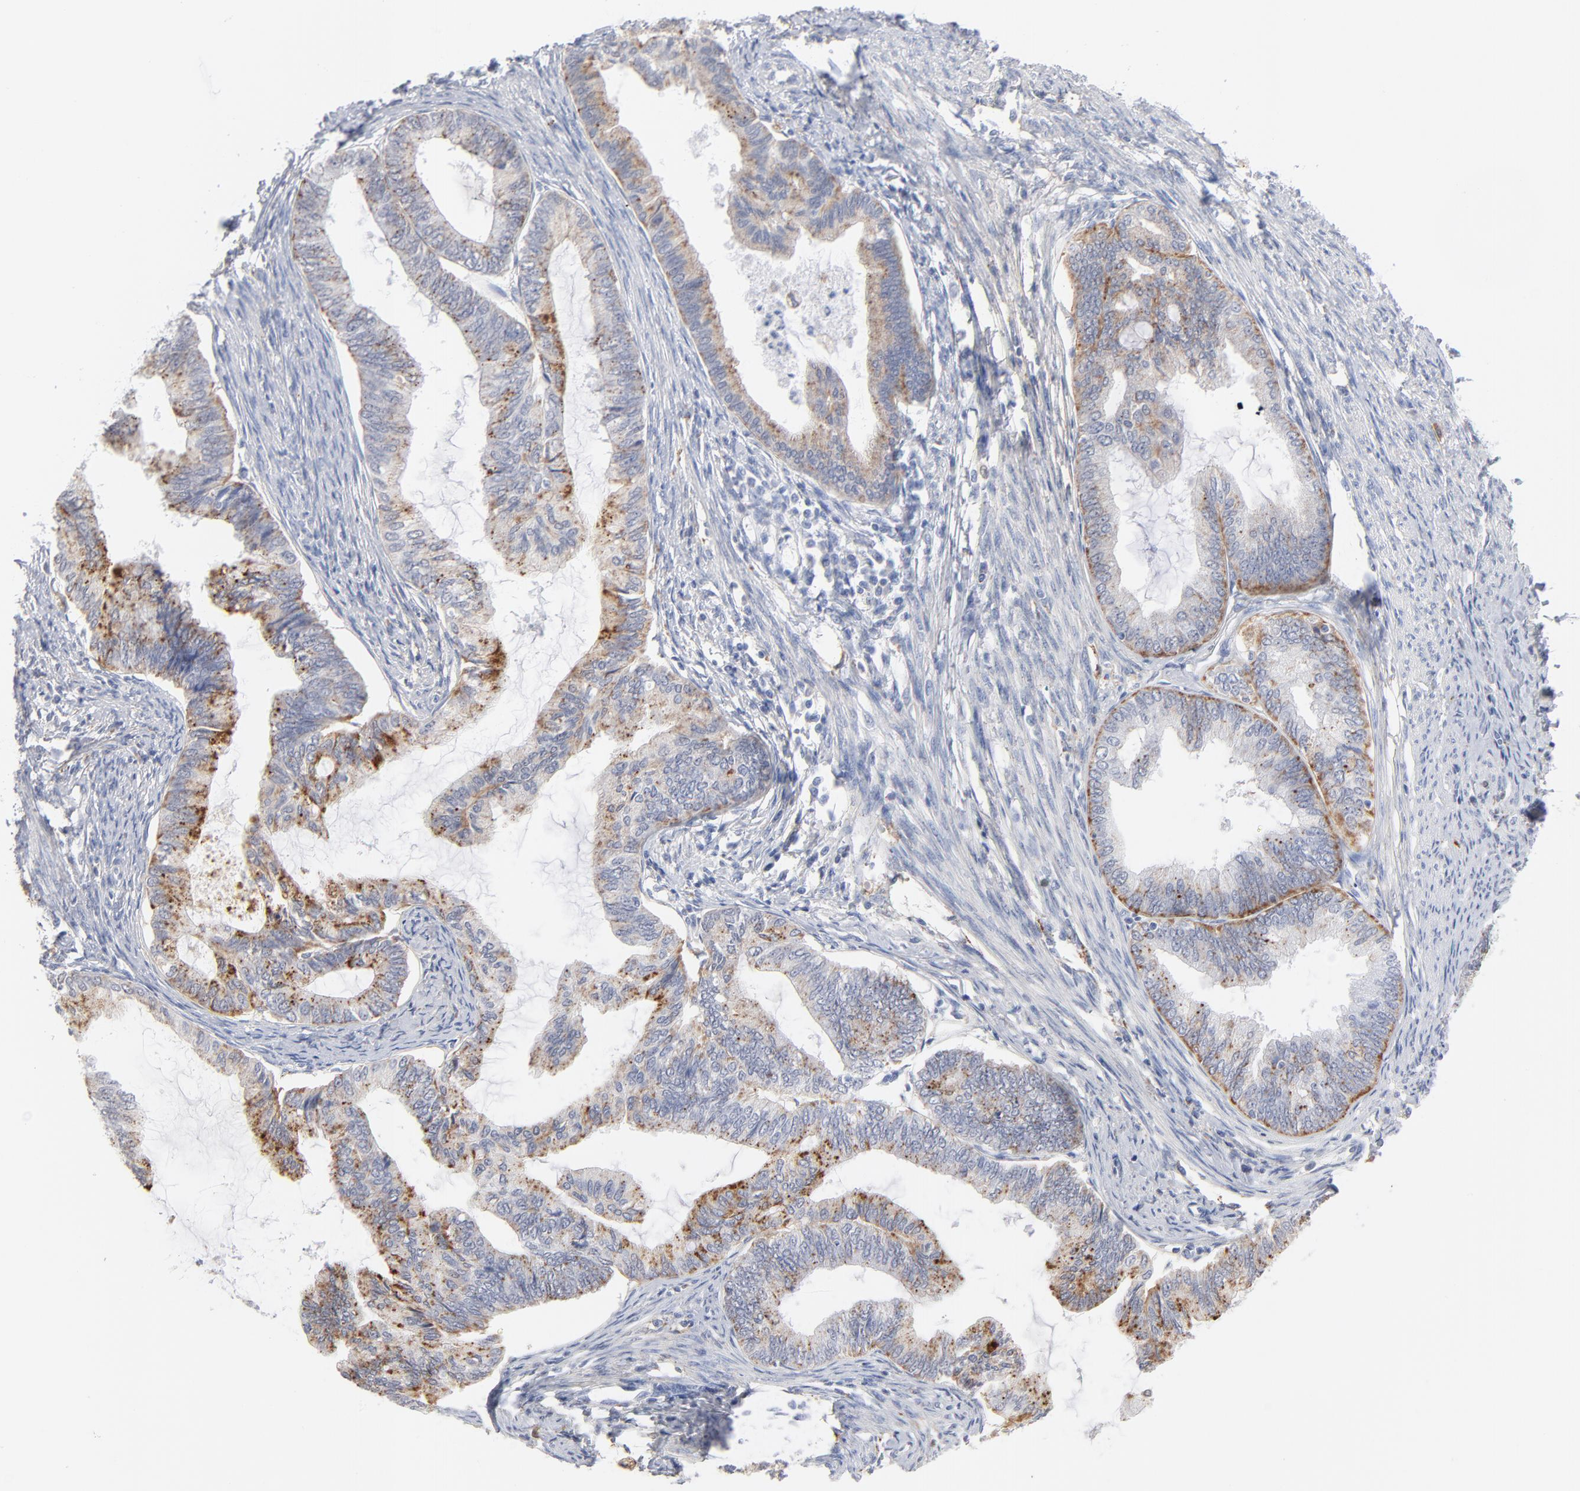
{"staining": {"intensity": "moderate", "quantity": ">75%", "location": "cytoplasmic/membranous"}, "tissue": "endometrial cancer", "cell_type": "Tumor cells", "image_type": "cancer", "snomed": [{"axis": "morphology", "description": "Adenocarcinoma, NOS"}, {"axis": "topography", "description": "Endometrium"}], "caption": "Tumor cells demonstrate medium levels of moderate cytoplasmic/membranous staining in about >75% of cells in endometrial adenocarcinoma. The protein of interest is stained brown, and the nuclei are stained in blue (DAB IHC with brightfield microscopy, high magnification).", "gene": "LTBP2", "patient": {"sex": "female", "age": 86}}